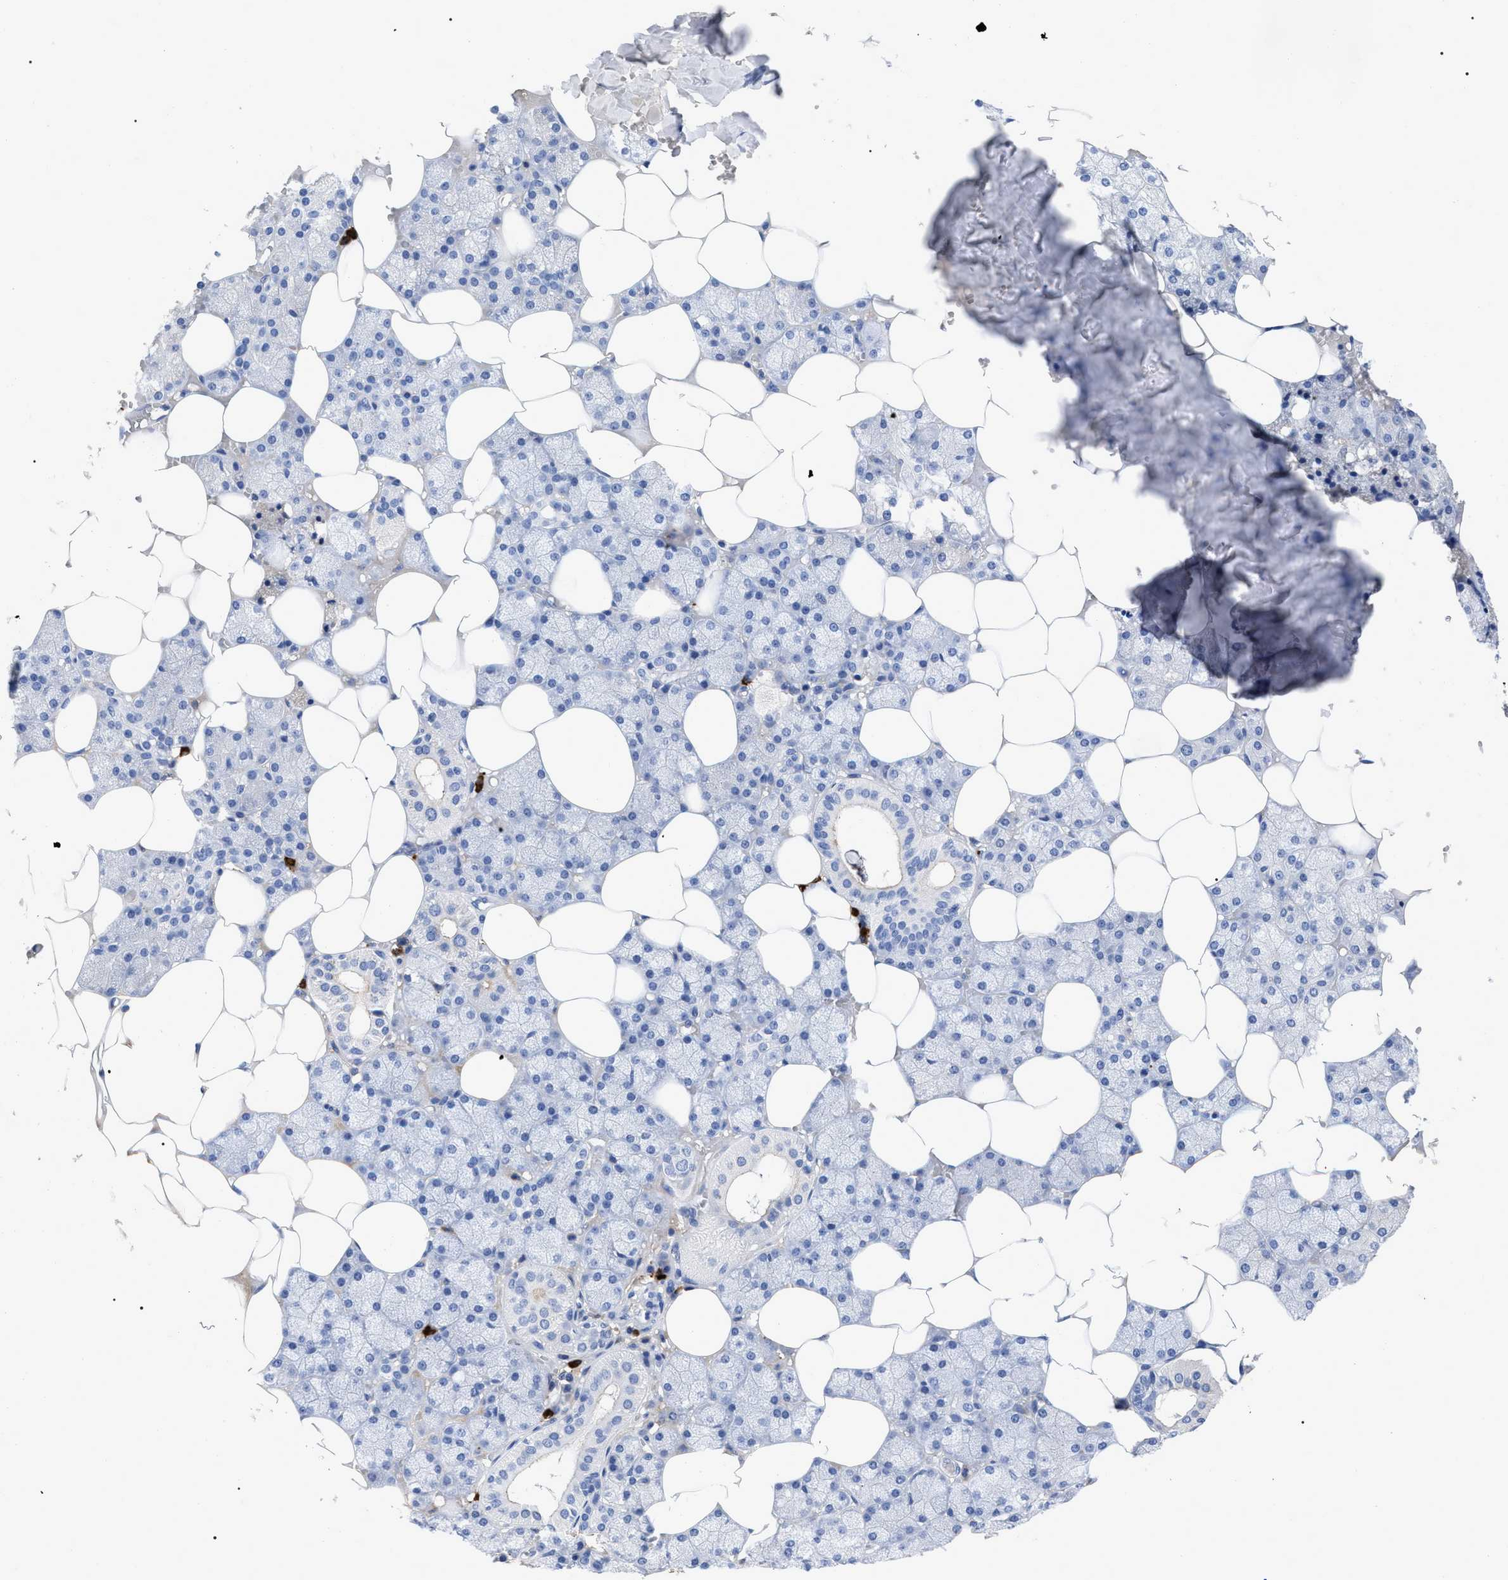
{"staining": {"intensity": "negative", "quantity": "none", "location": "none"}, "tissue": "salivary gland", "cell_type": "Glandular cells", "image_type": "normal", "snomed": [{"axis": "morphology", "description": "Normal tissue, NOS"}, {"axis": "topography", "description": "Salivary gland"}], "caption": "Immunohistochemistry (IHC) of benign salivary gland exhibits no expression in glandular cells.", "gene": "IGHV5", "patient": {"sex": "male", "age": 62}}